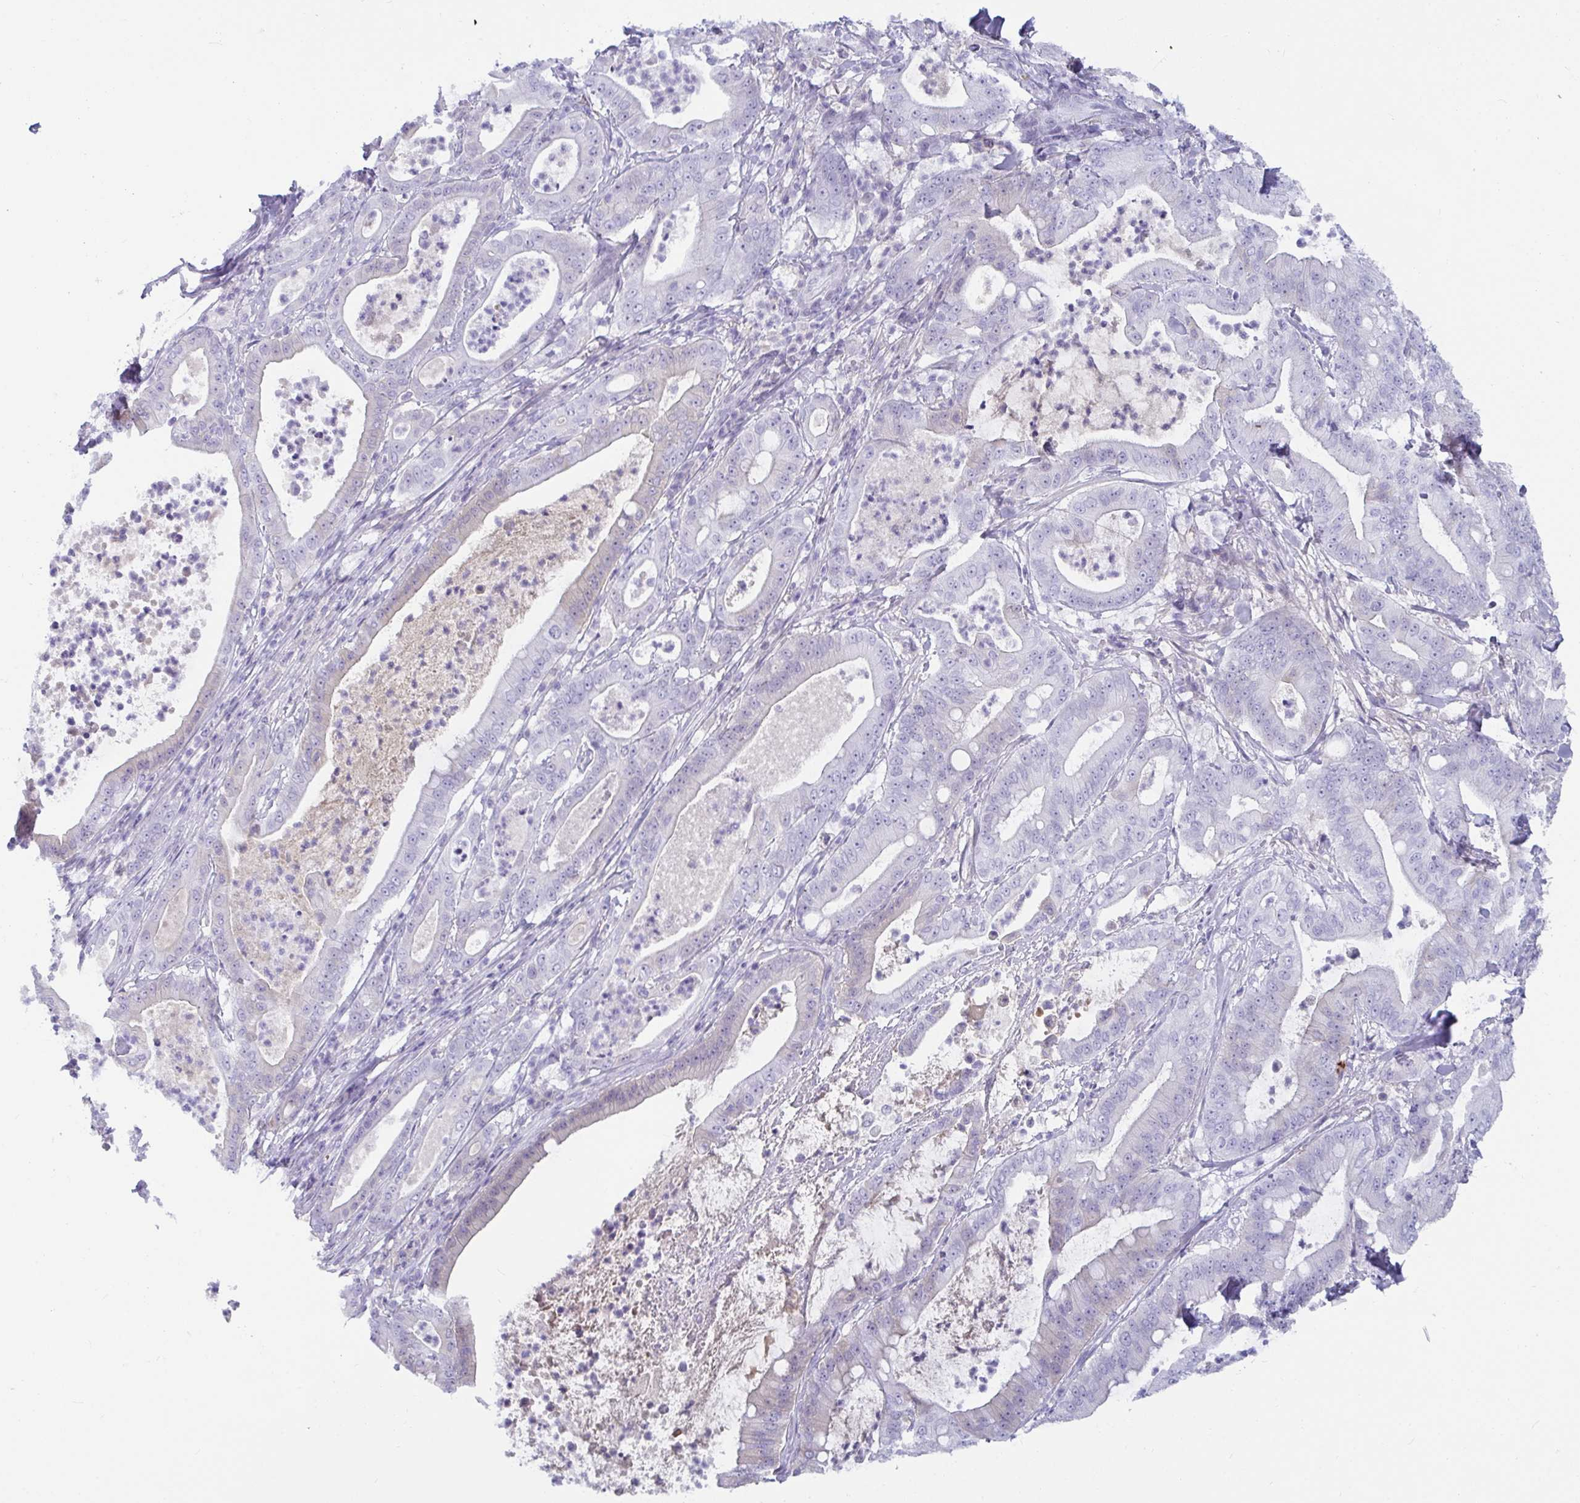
{"staining": {"intensity": "negative", "quantity": "none", "location": "none"}, "tissue": "pancreatic cancer", "cell_type": "Tumor cells", "image_type": "cancer", "snomed": [{"axis": "morphology", "description": "Adenocarcinoma, NOS"}, {"axis": "topography", "description": "Pancreas"}], "caption": "Tumor cells show no significant positivity in pancreatic cancer (adenocarcinoma).", "gene": "NPY", "patient": {"sex": "male", "age": 71}}